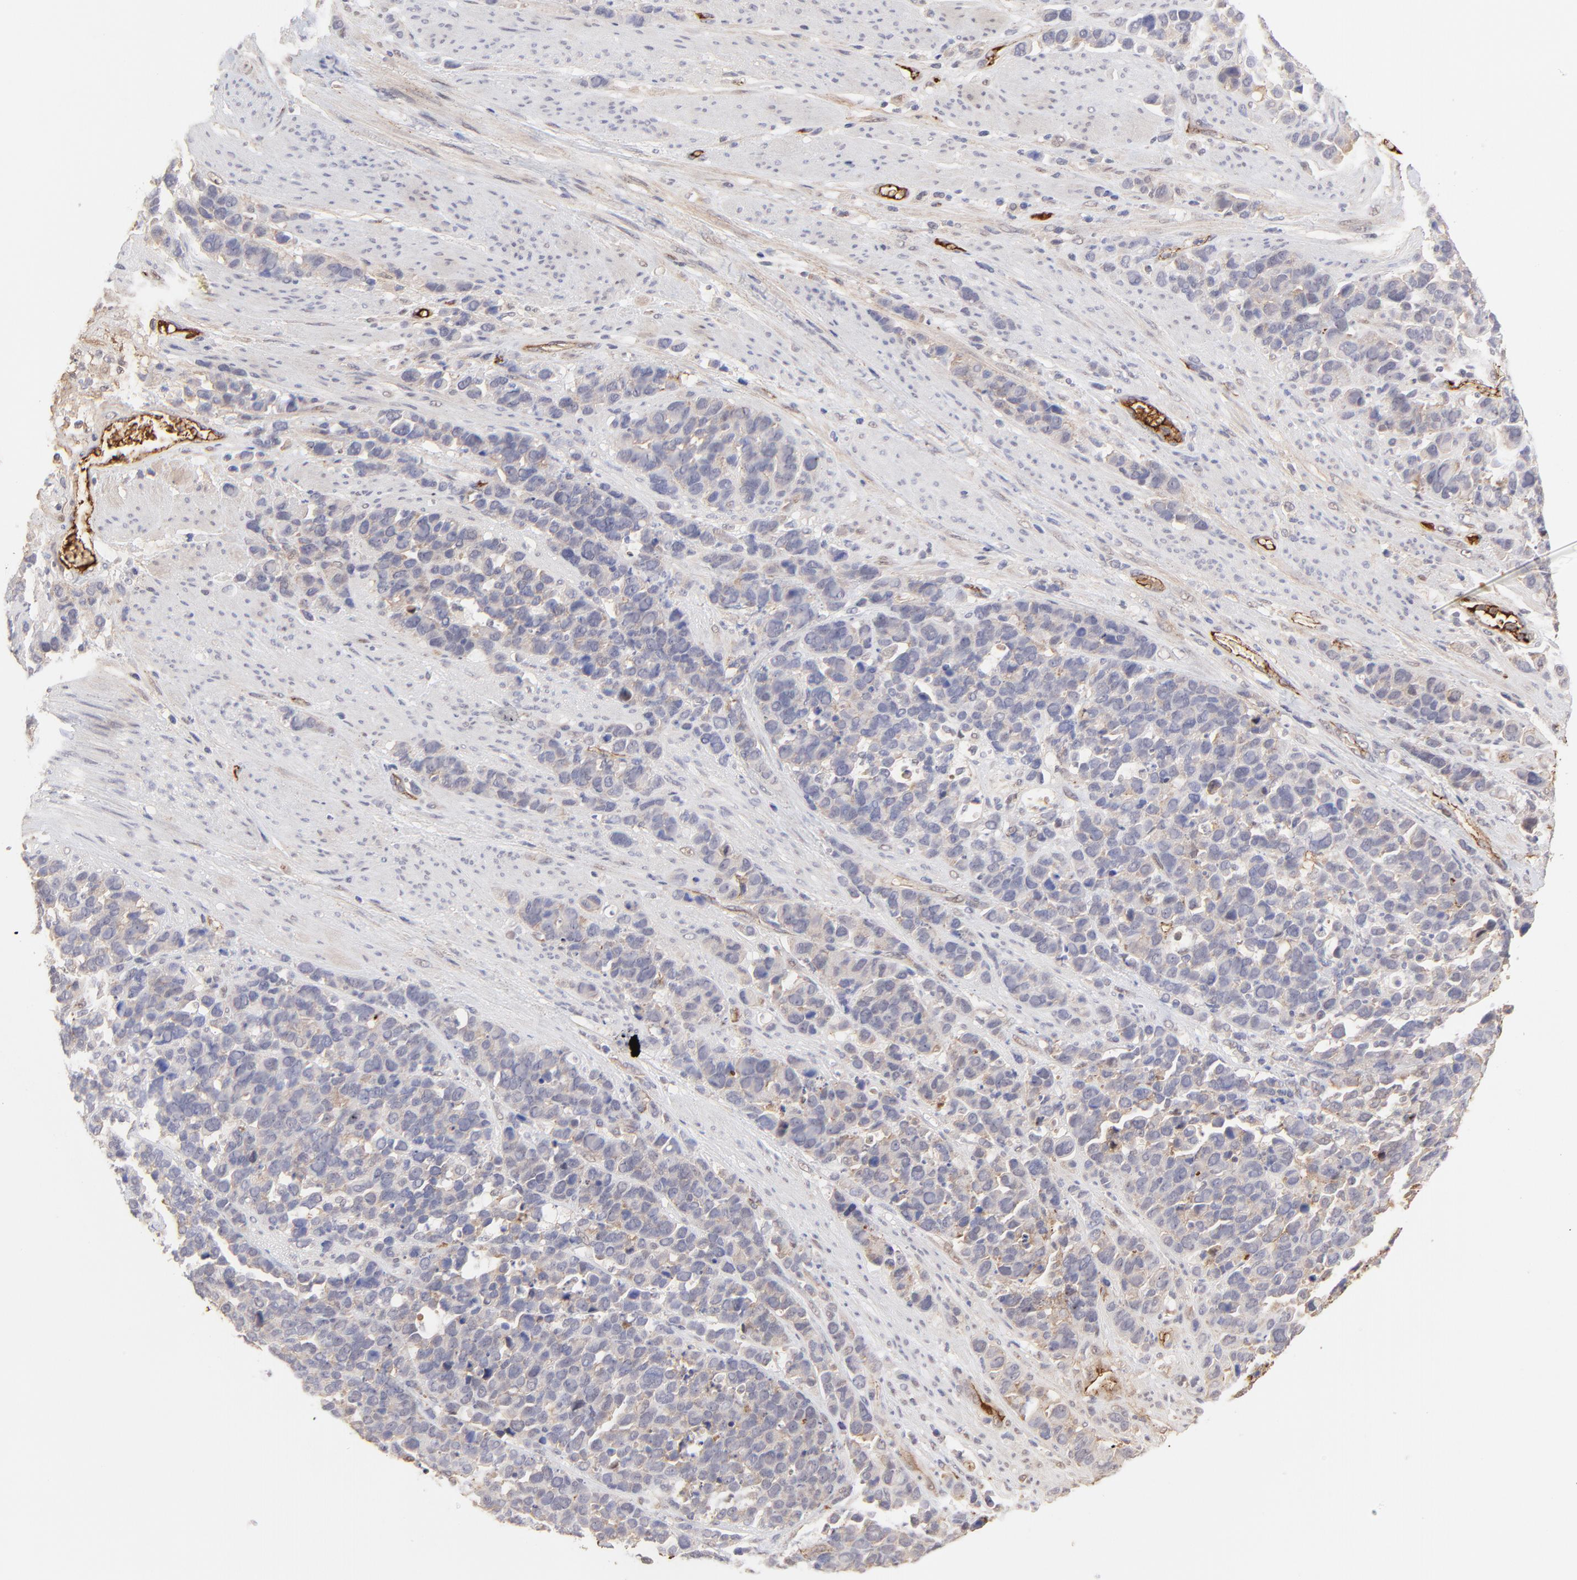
{"staining": {"intensity": "negative", "quantity": "none", "location": "none"}, "tissue": "stomach cancer", "cell_type": "Tumor cells", "image_type": "cancer", "snomed": [{"axis": "morphology", "description": "Adenocarcinoma, NOS"}, {"axis": "topography", "description": "Stomach, upper"}], "caption": "Tumor cells show no significant protein expression in adenocarcinoma (stomach).", "gene": "PSMD14", "patient": {"sex": "male", "age": 71}}